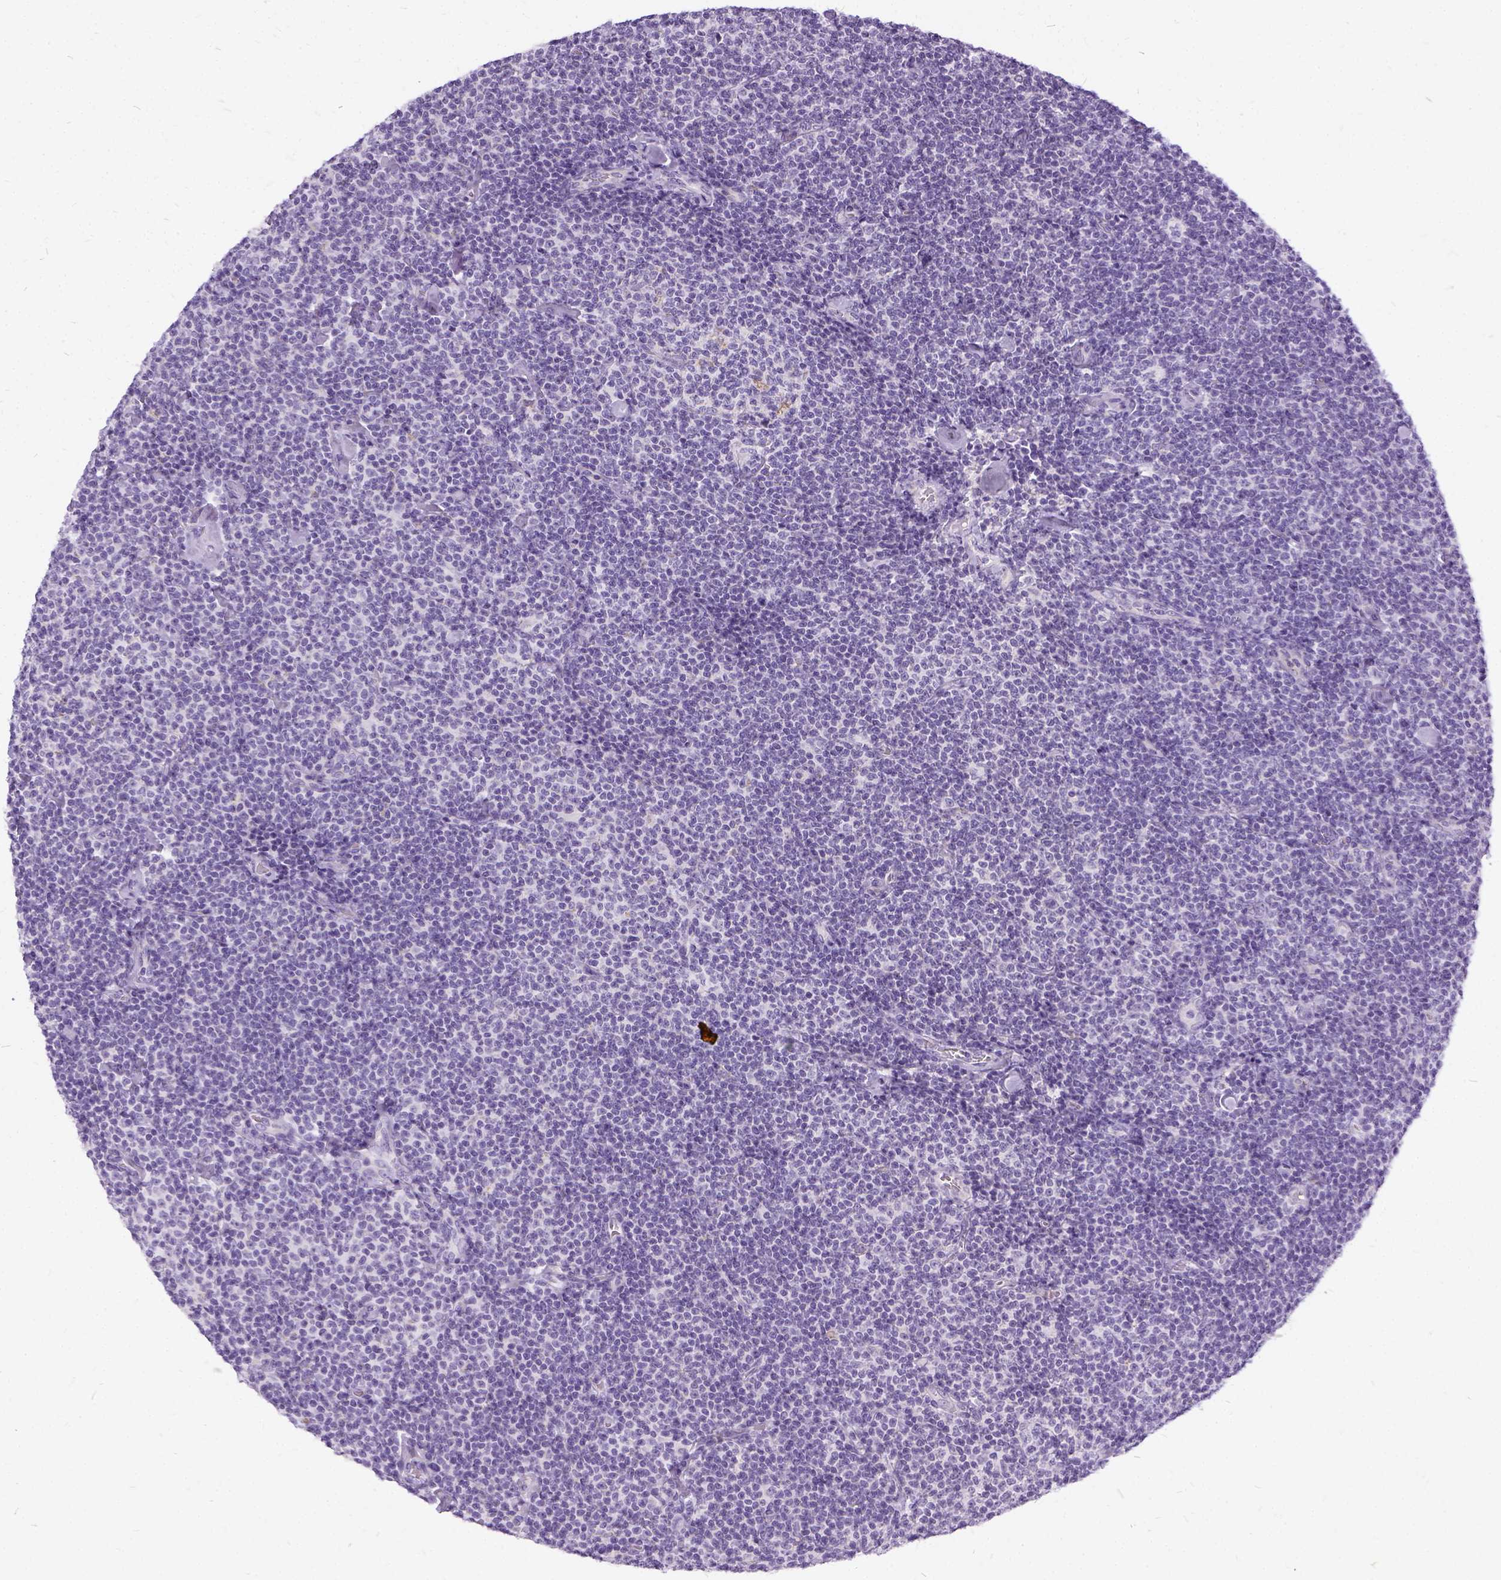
{"staining": {"intensity": "negative", "quantity": "none", "location": "none"}, "tissue": "lymphoma", "cell_type": "Tumor cells", "image_type": "cancer", "snomed": [{"axis": "morphology", "description": "Malignant lymphoma, non-Hodgkin's type, Low grade"}, {"axis": "topography", "description": "Lymph node"}], "caption": "DAB (3,3'-diaminobenzidine) immunohistochemical staining of human lymphoma exhibits no significant positivity in tumor cells.", "gene": "FDX1", "patient": {"sex": "male", "age": 81}}